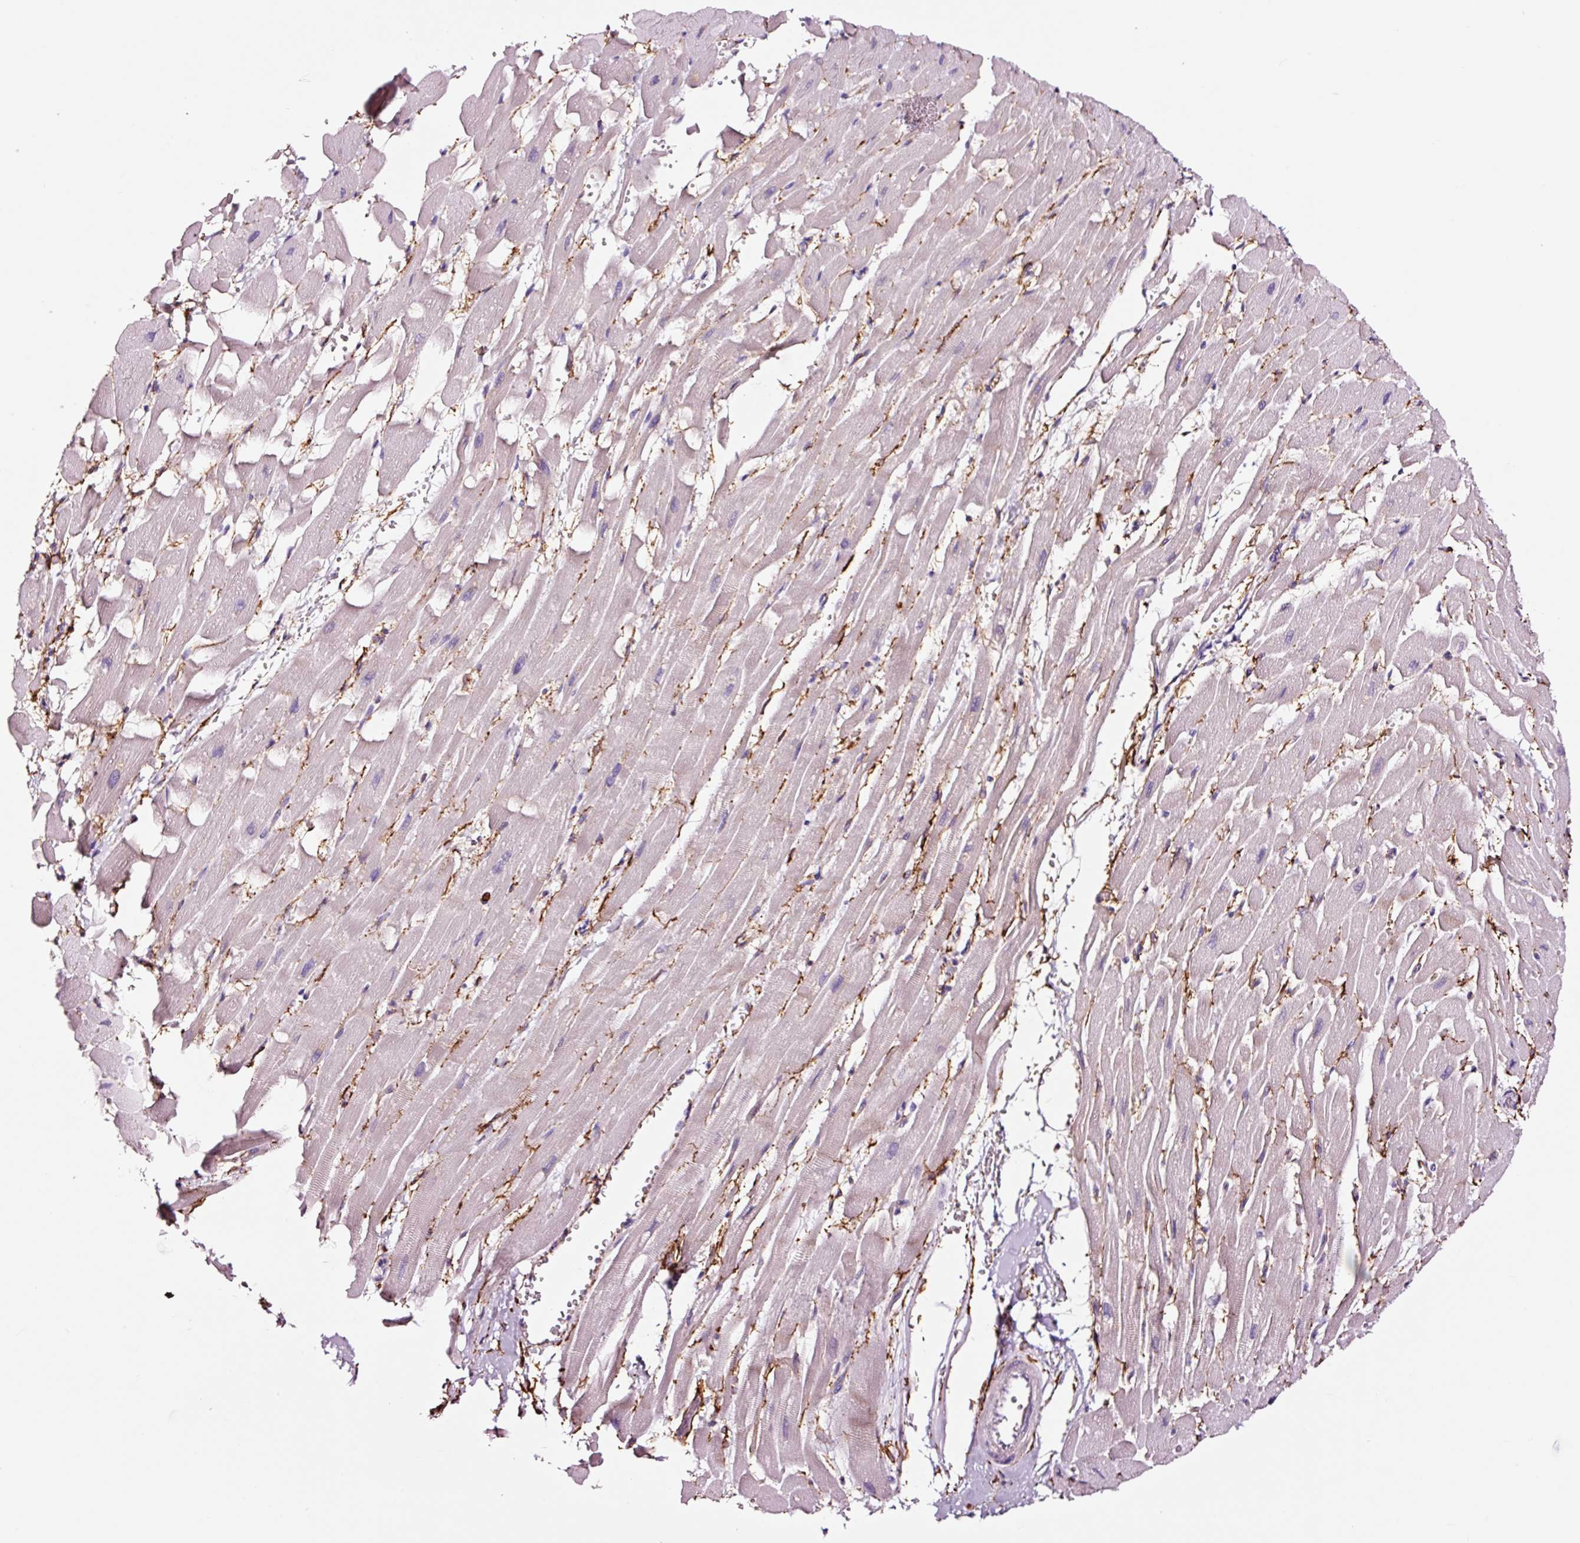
{"staining": {"intensity": "negative", "quantity": "none", "location": "none"}, "tissue": "heart muscle", "cell_type": "Cardiomyocytes", "image_type": "normal", "snomed": [{"axis": "morphology", "description": "Normal tissue, NOS"}, {"axis": "topography", "description": "Heart"}], "caption": "DAB immunohistochemical staining of benign heart muscle demonstrates no significant staining in cardiomyocytes.", "gene": "ADD3", "patient": {"sex": "male", "age": 37}}